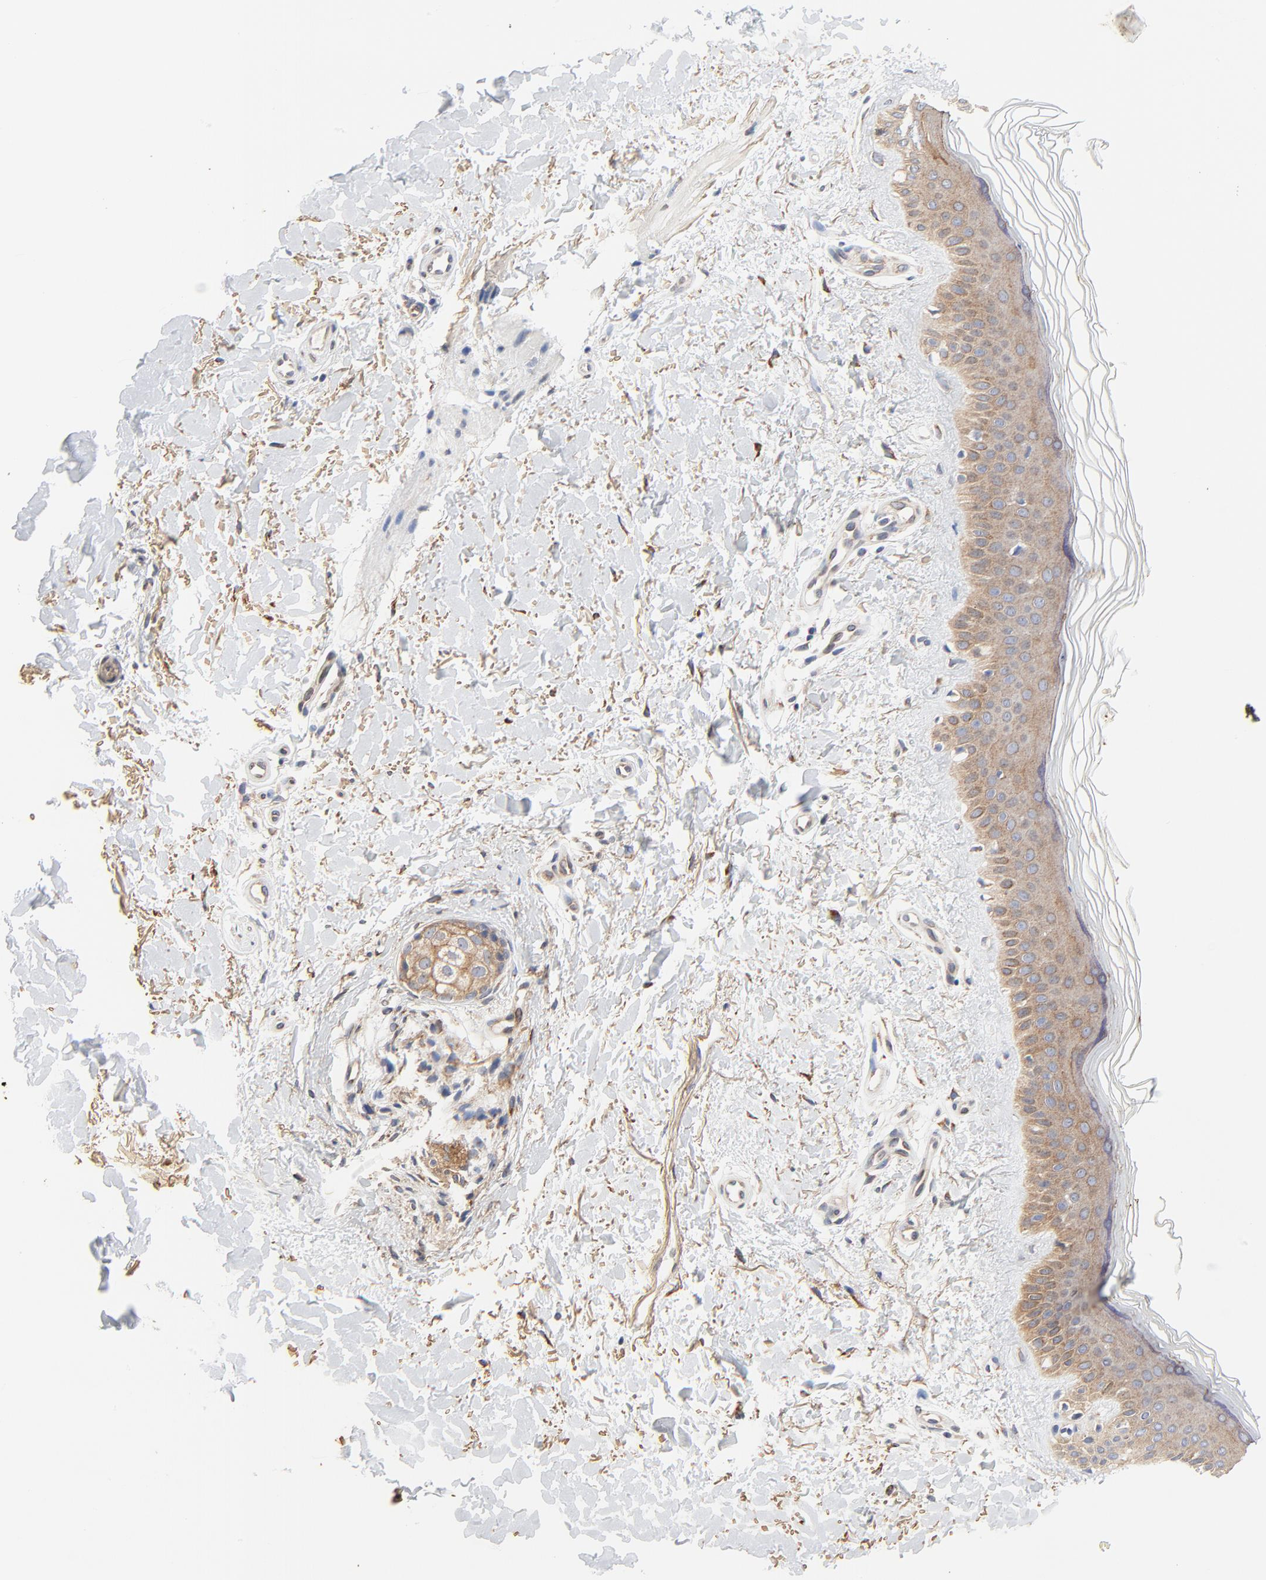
{"staining": {"intensity": "moderate", "quantity": ">75%", "location": "cytoplasmic/membranous"}, "tissue": "skin", "cell_type": "Fibroblasts", "image_type": "normal", "snomed": [{"axis": "morphology", "description": "Normal tissue, NOS"}, {"axis": "topography", "description": "Skin"}], "caption": "This is an image of immunohistochemistry (IHC) staining of benign skin, which shows moderate positivity in the cytoplasmic/membranous of fibroblasts.", "gene": "VAV2", "patient": {"sex": "female", "age": 19}}